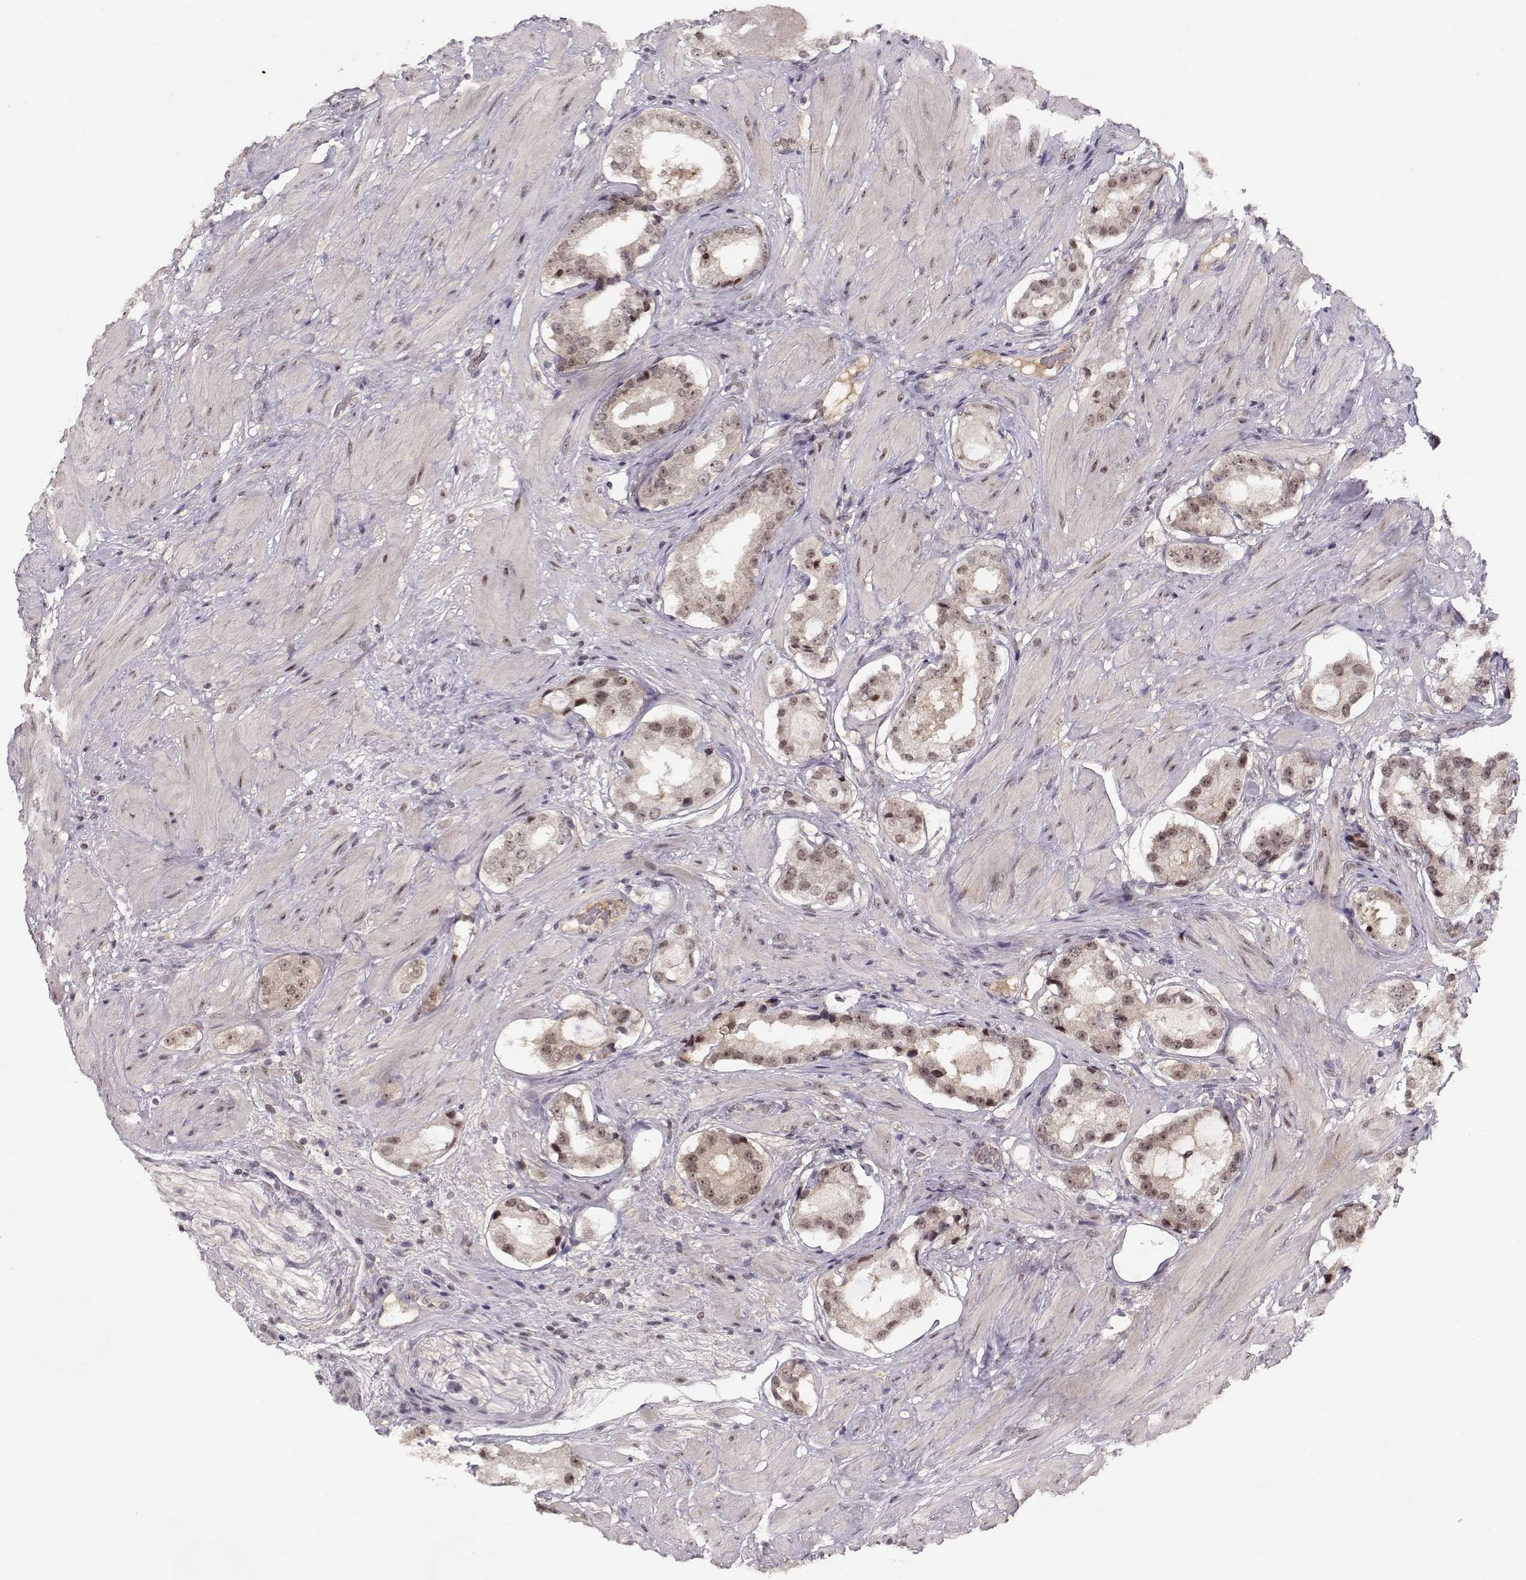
{"staining": {"intensity": "moderate", "quantity": "<25%", "location": "nuclear"}, "tissue": "prostate cancer", "cell_type": "Tumor cells", "image_type": "cancer", "snomed": [{"axis": "morphology", "description": "Adenocarcinoma, Low grade"}, {"axis": "topography", "description": "Prostate"}], "caption": "A high-resolution image shows immunohistochemistry staining of prostate cancer (low-grade adenocarcinoma), which exhibits moderate nuclear staining in approximately <25% of tumor cells. (DAB = brown stain, brightfield microscopy at high magnification).", "gene": "CSNK2A1", "patient": {"sex": "male", "age": 60}}